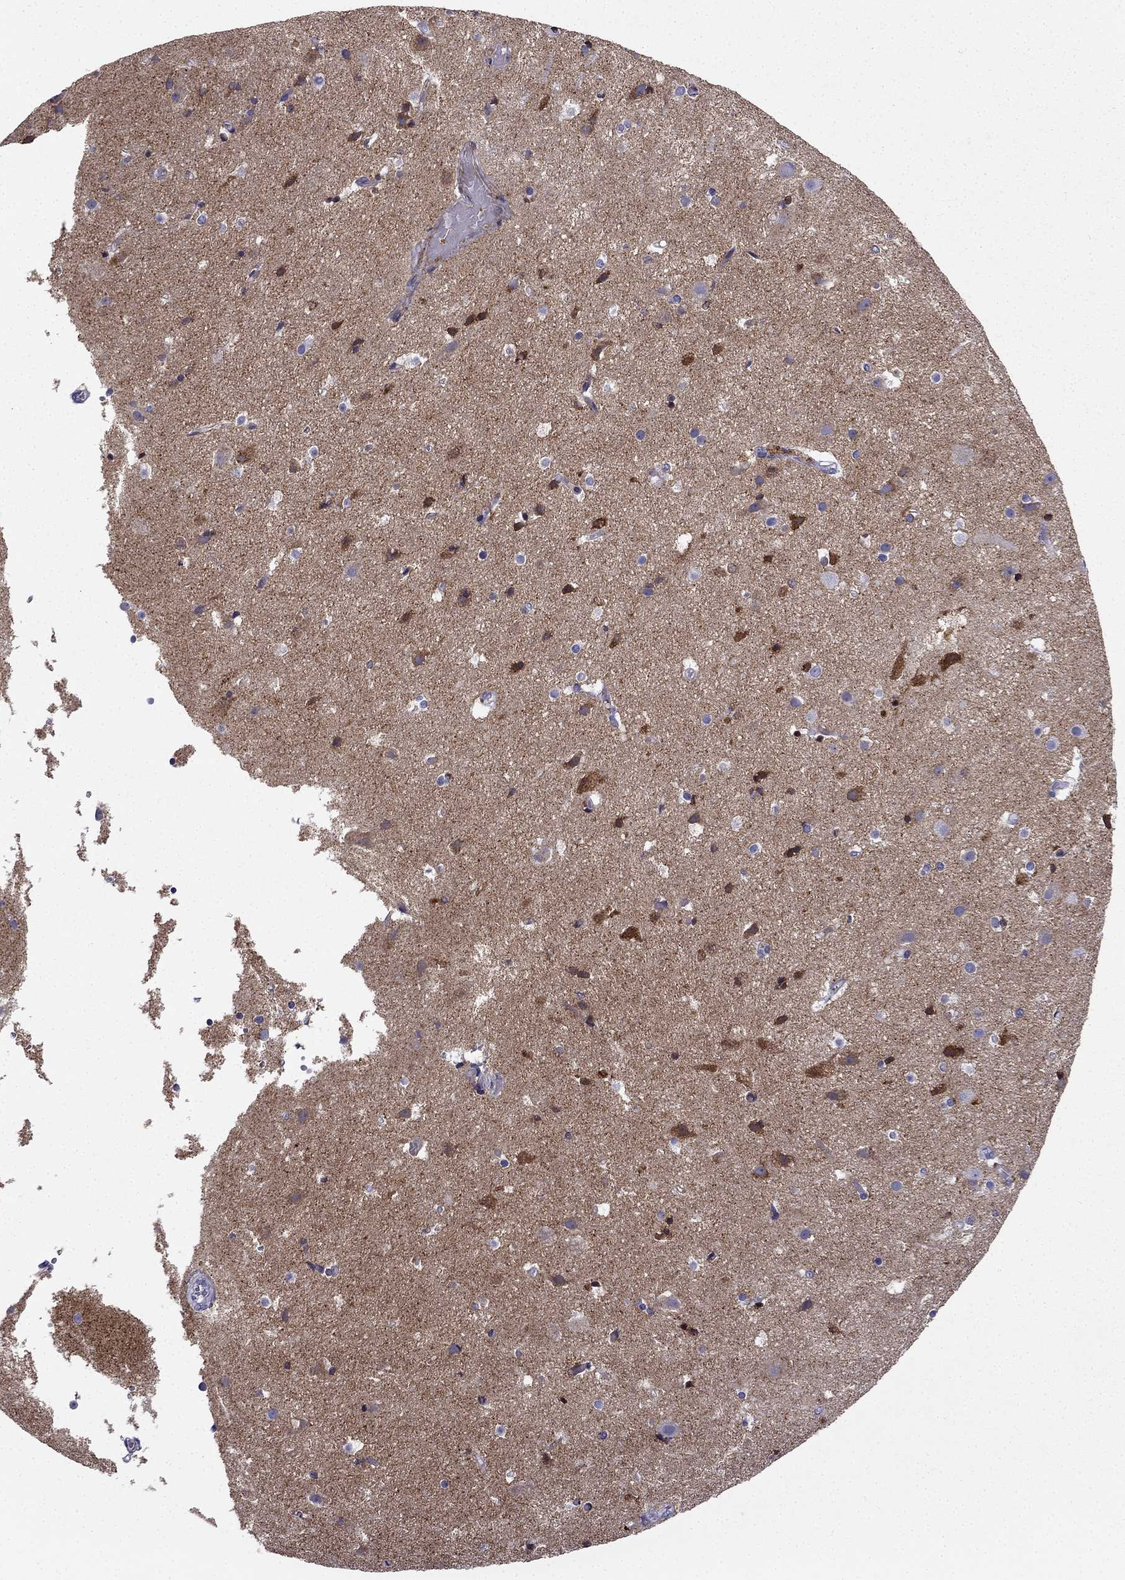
{"staining": {"intensity": "negative", "quantity": "none", "location": "none"}, "tissue": "cerebral cortex", "cell_type": "Endothelial cells", "image_type": "normal", "snomed": [{"axis": "morphology", "description": "Normal tissue, NOS"}, {"axis": "topography", "description": "Cerebral cortex"}], "caption": "Immunohistochemistry (IHC) image of benign human cerebral cortex stained for a protein (brown), which exhibits no expression in endothelial cells.", "gene": "NPTX1", "patient": {"sex": "female", "age": 52}}